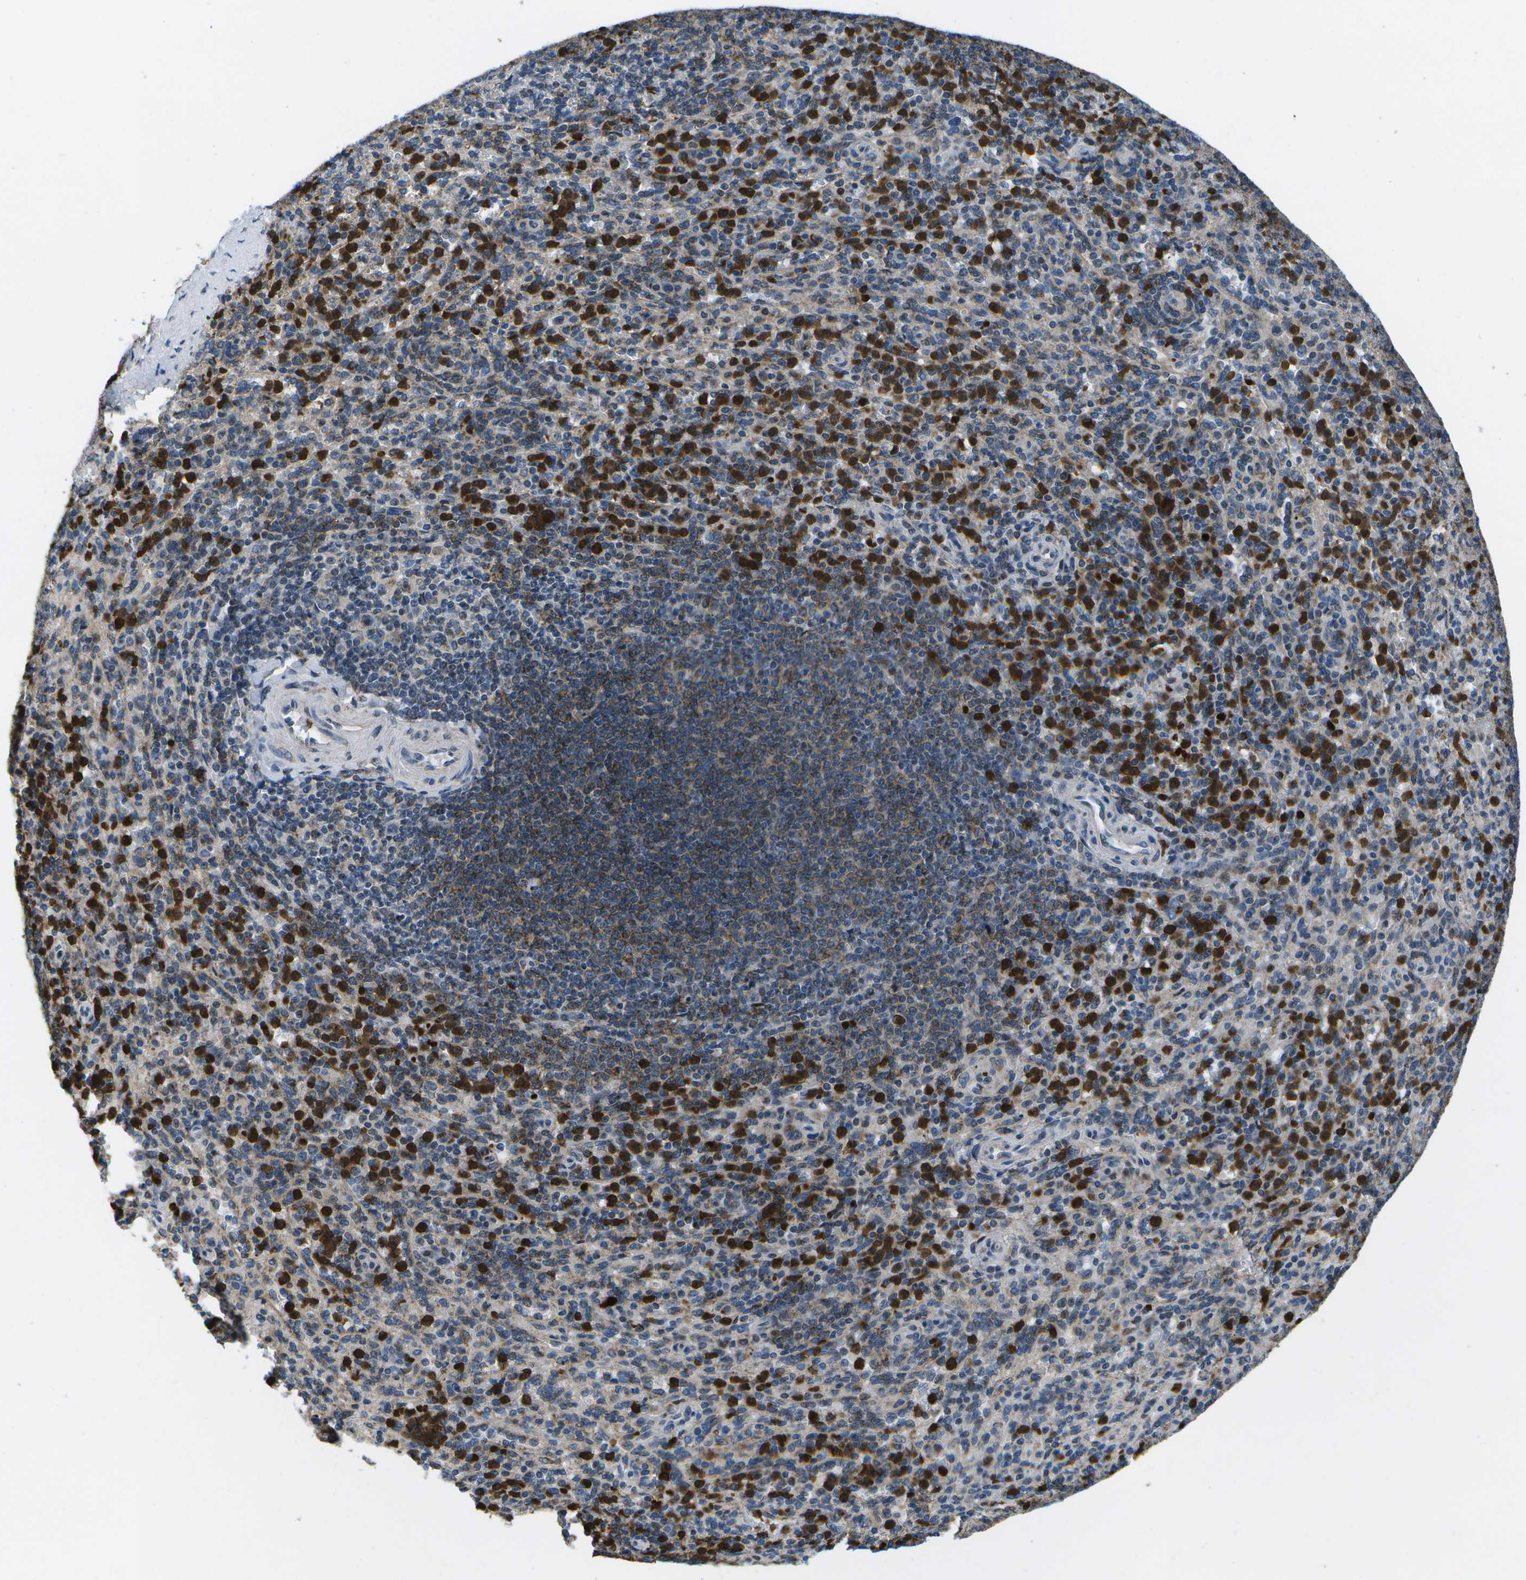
{"staining": {"intensity": "strong", "quantity": "25%-75%", "location": "cytoplasmic/membranous,nuclear"}, "tissue": "spleen", "cell_type": "Cells in red pulp", "image_type": "normal", "snomed": [{"axis": "morphology", "description": "Normal tissue, NOS"}, {"axis": "topography", "description": "Spleen"}], "caption": "Cells in red pulp reveal high levels of strong cytoplasmic/membranous,nuclear positivity in approximately 25%-75% of cells in benign spleen.", "gene": "GALNT15", "patient": {"sex": "male", "age": 36}}